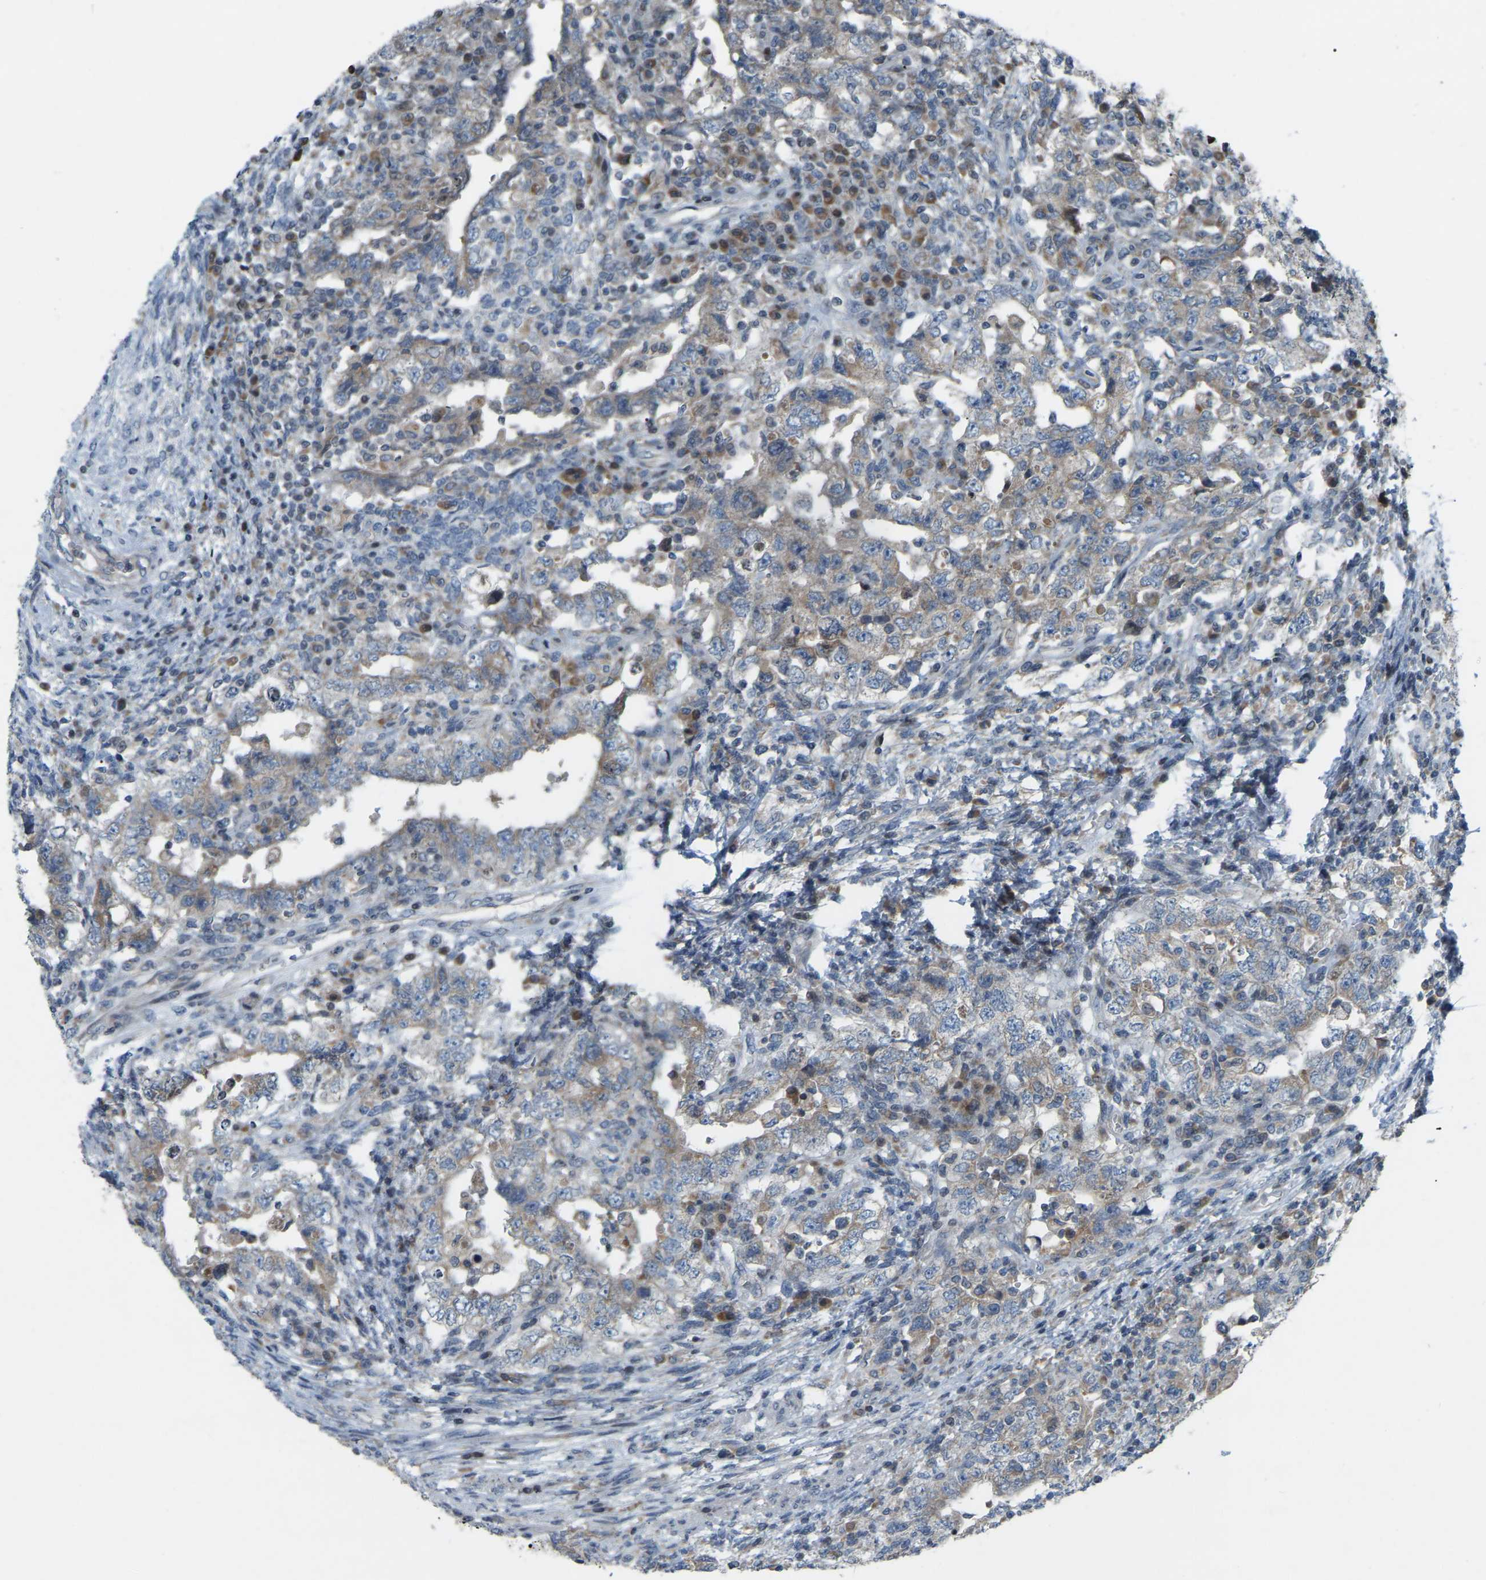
{"staining": {"intensity": "moderate", "quantity": "25%-75%", "location": "cytoplasmic/membranous"}, "tissue": "testis cancer", "cell_type": "Tumor cells", "image_type": "cancer", "snomed": [{"axis": "morphology", "description": "Carcinoma, Embryonal, NOS"}, {"axis": "topography", "description": "Testis"}], "caption": "Brown immunohistochemical staining in testis cancer (embryonal carcinoma) reveals moderate cytoplasmic/membranous positivity in approximately 25%-75% of tumor cells.", "gene": "PARL", "patient": {"sex": "male", "age": 26}}